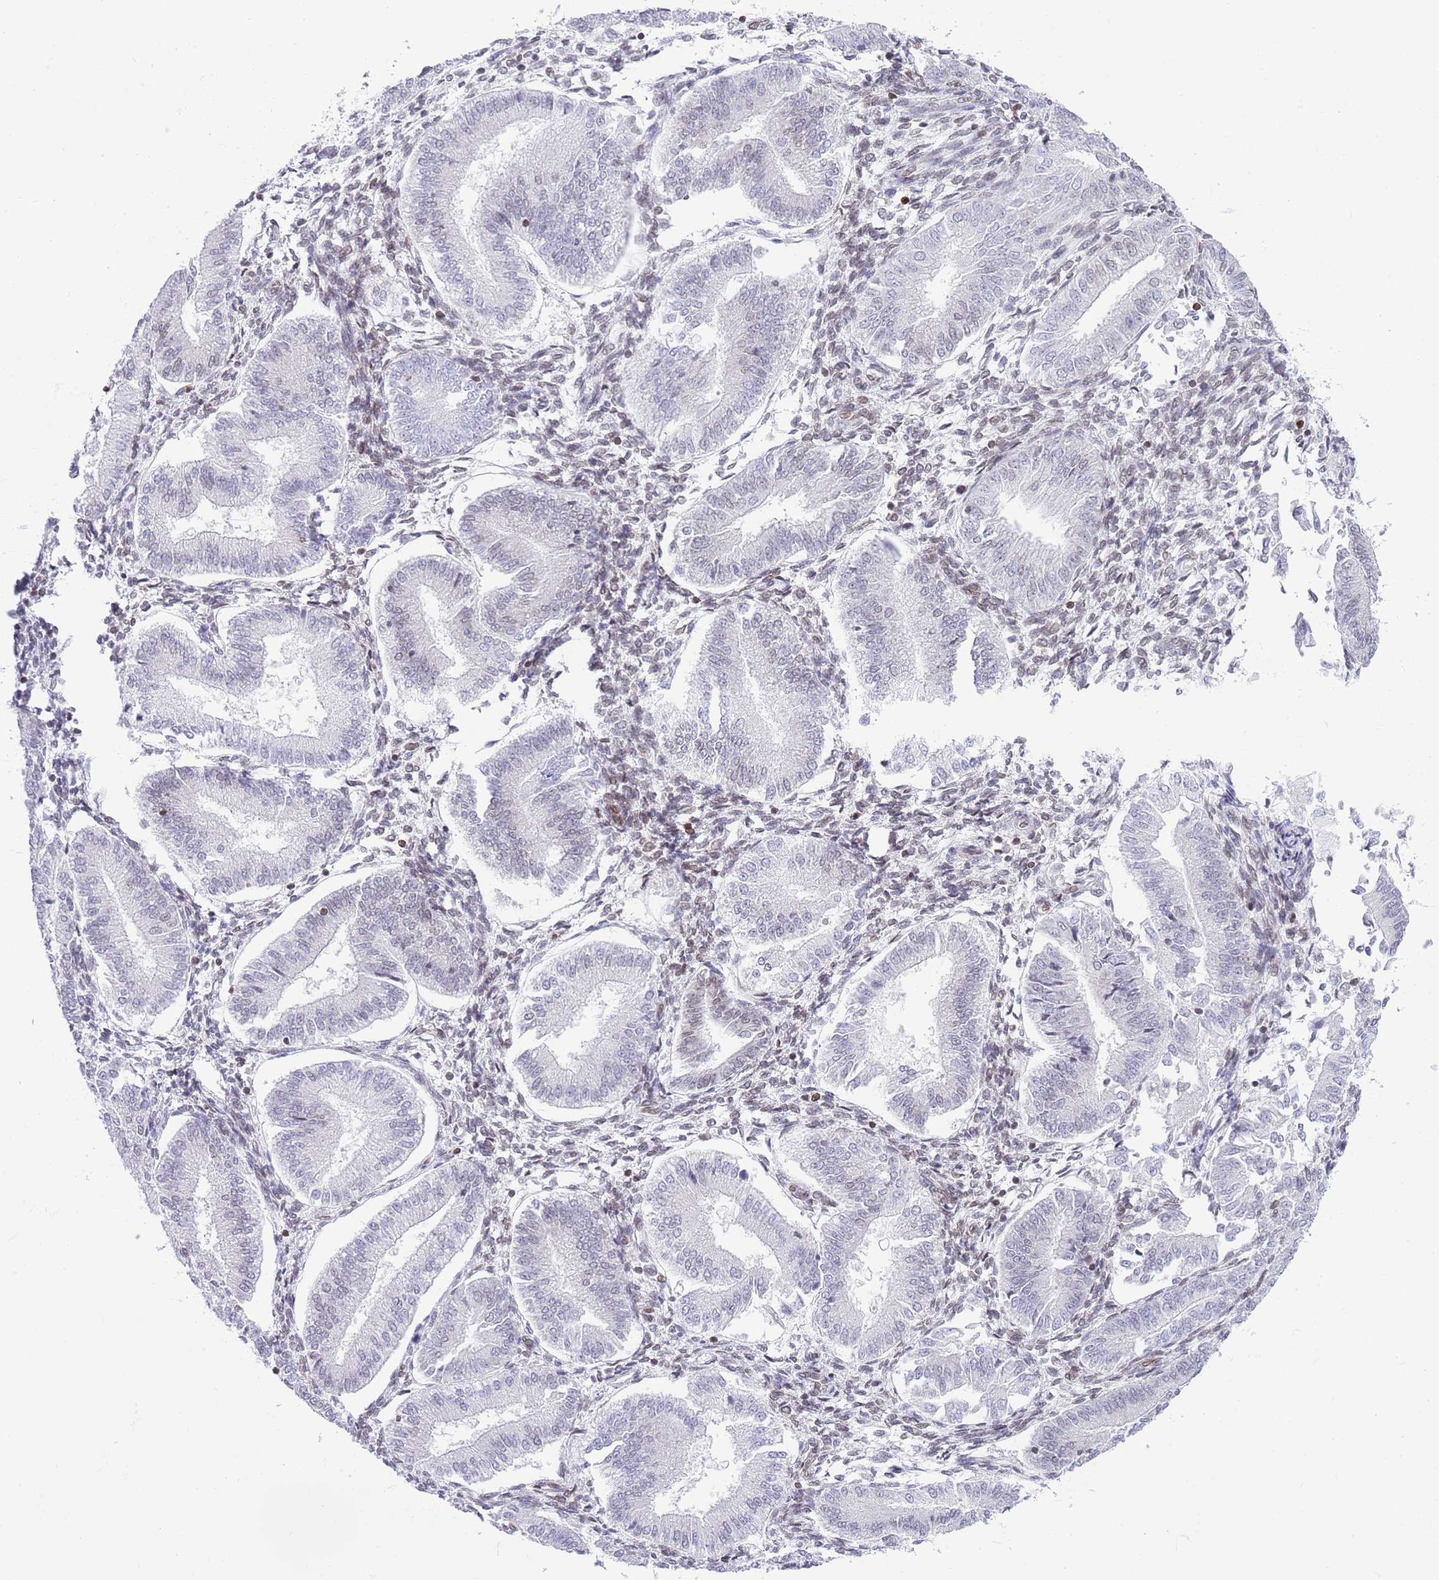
{"staining": {"intensity": "negative", "quantity": "none", "location": "none"}, "tissue": "endometrium", "cell_type": "Cells in endometrial stroma", "image_type": "normal", "snomed": [{"axis": "morphology", "description": "Normal tissue, NOS"}, {"axis": "topography", "description": "Endometrium"}], "caption": "IHC micrograph of normal endometrium: endometrium stained with DAB exhibits no significant protein staining in cells in endometrial stroma.", "gene": "LBR", "patient": {"sex": "female", "age": 39}}